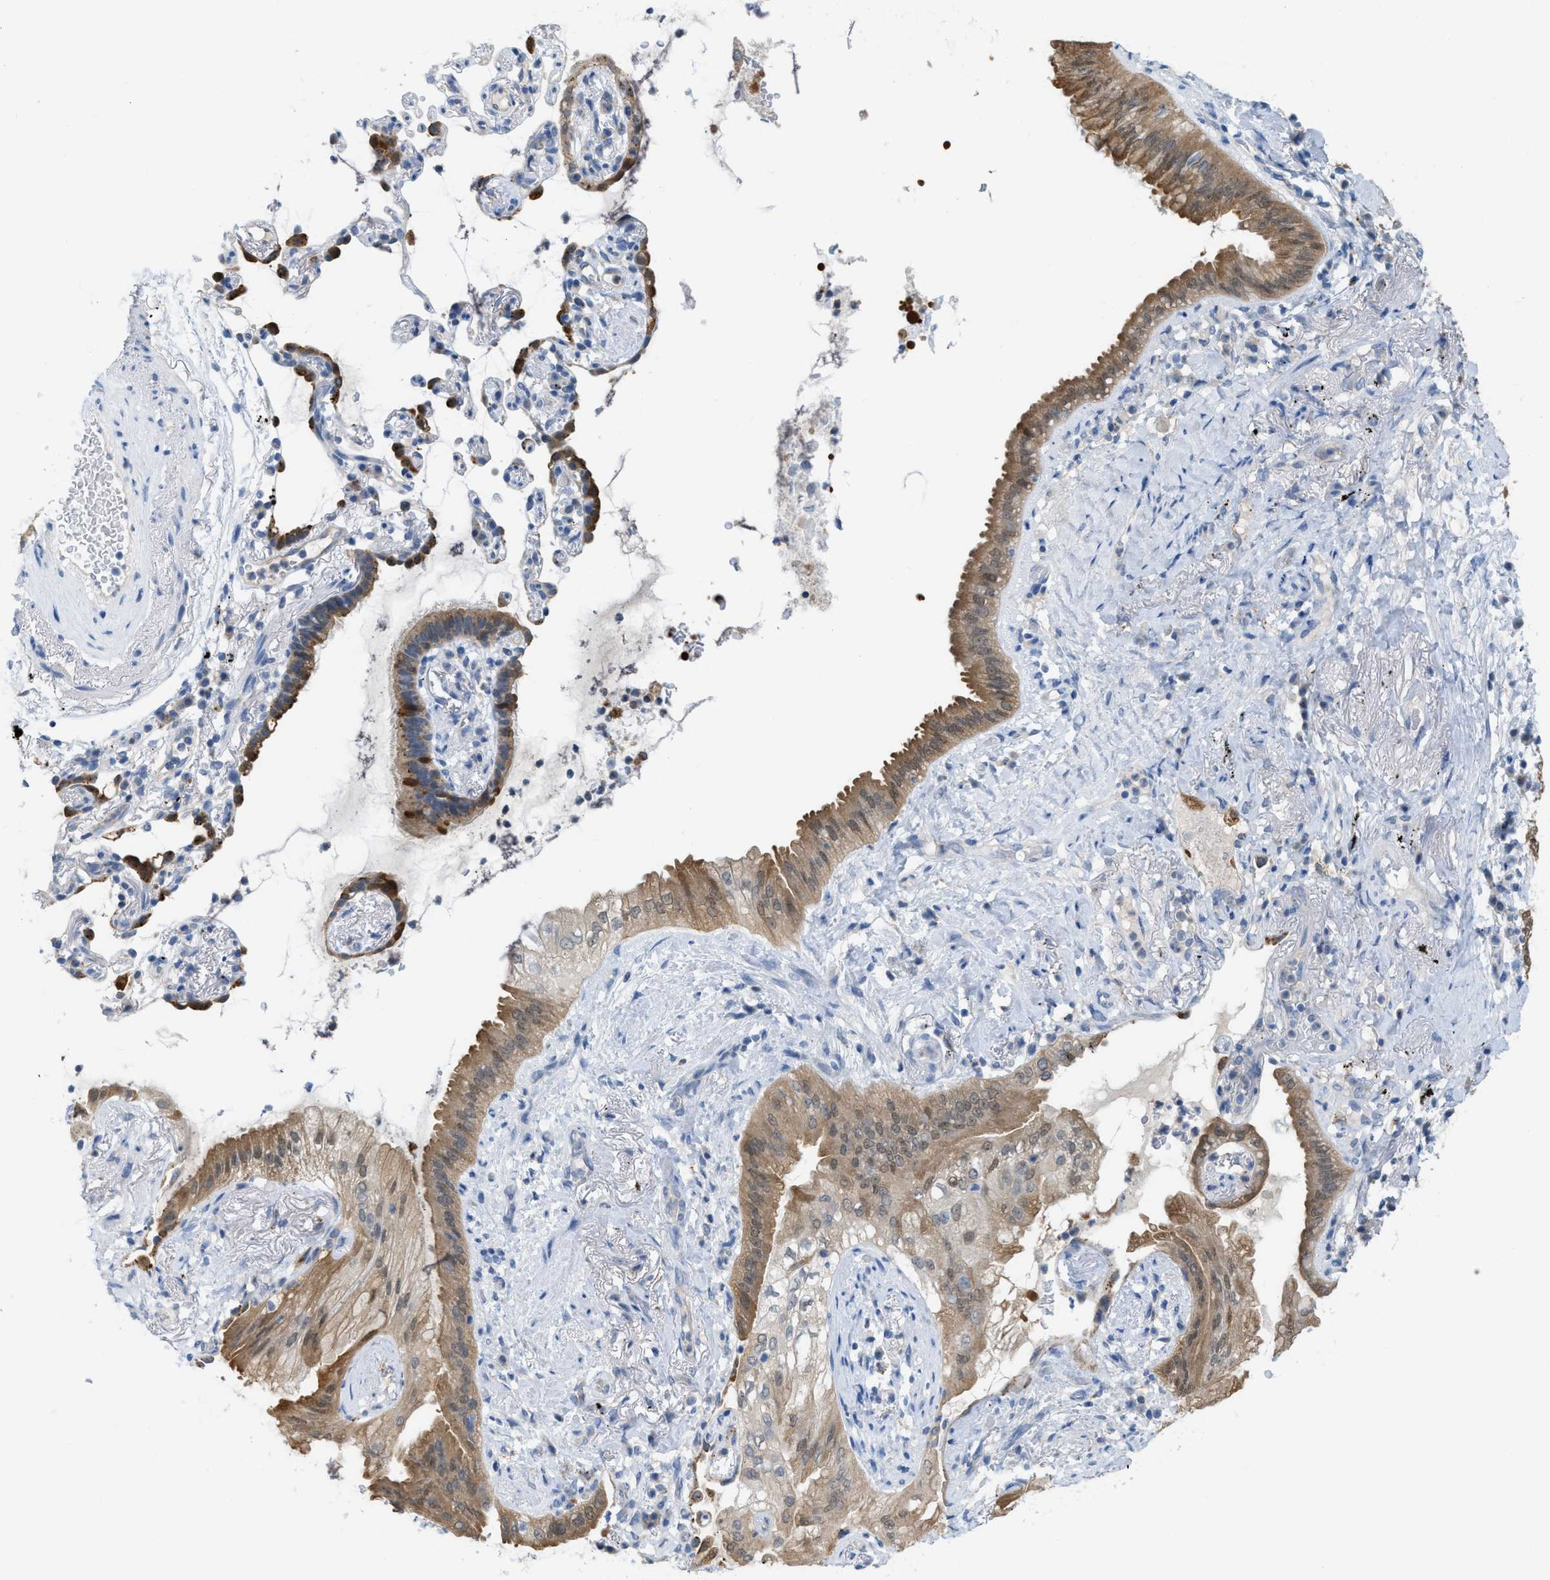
{"staining": {"intensity": "moderate", "quantity": ">75%", "location": "cytoplasmic/membranous"}, "tissue": "lung cancer", "cell_type": "Tumor cells", "image_type": "cancer", "snomed": [{"axis": "morphology", "description": "Normal tissue, NOS"}, {"axis": "morphology", "description": "Adenocarcinoma, NOS"}, {"axis": "topography", "description": "Bronchus"}, {"axis": "topography", "description": "Lung"}], "caption": "Immunohistochemistry (DAB) staining of human lung cancer exhibits moderate cytoplasmic/membranous protein positivity in approximately >75% of tumor cells.", "gene": "CSTB", "patient": {"sex": "female", "age": 70}}